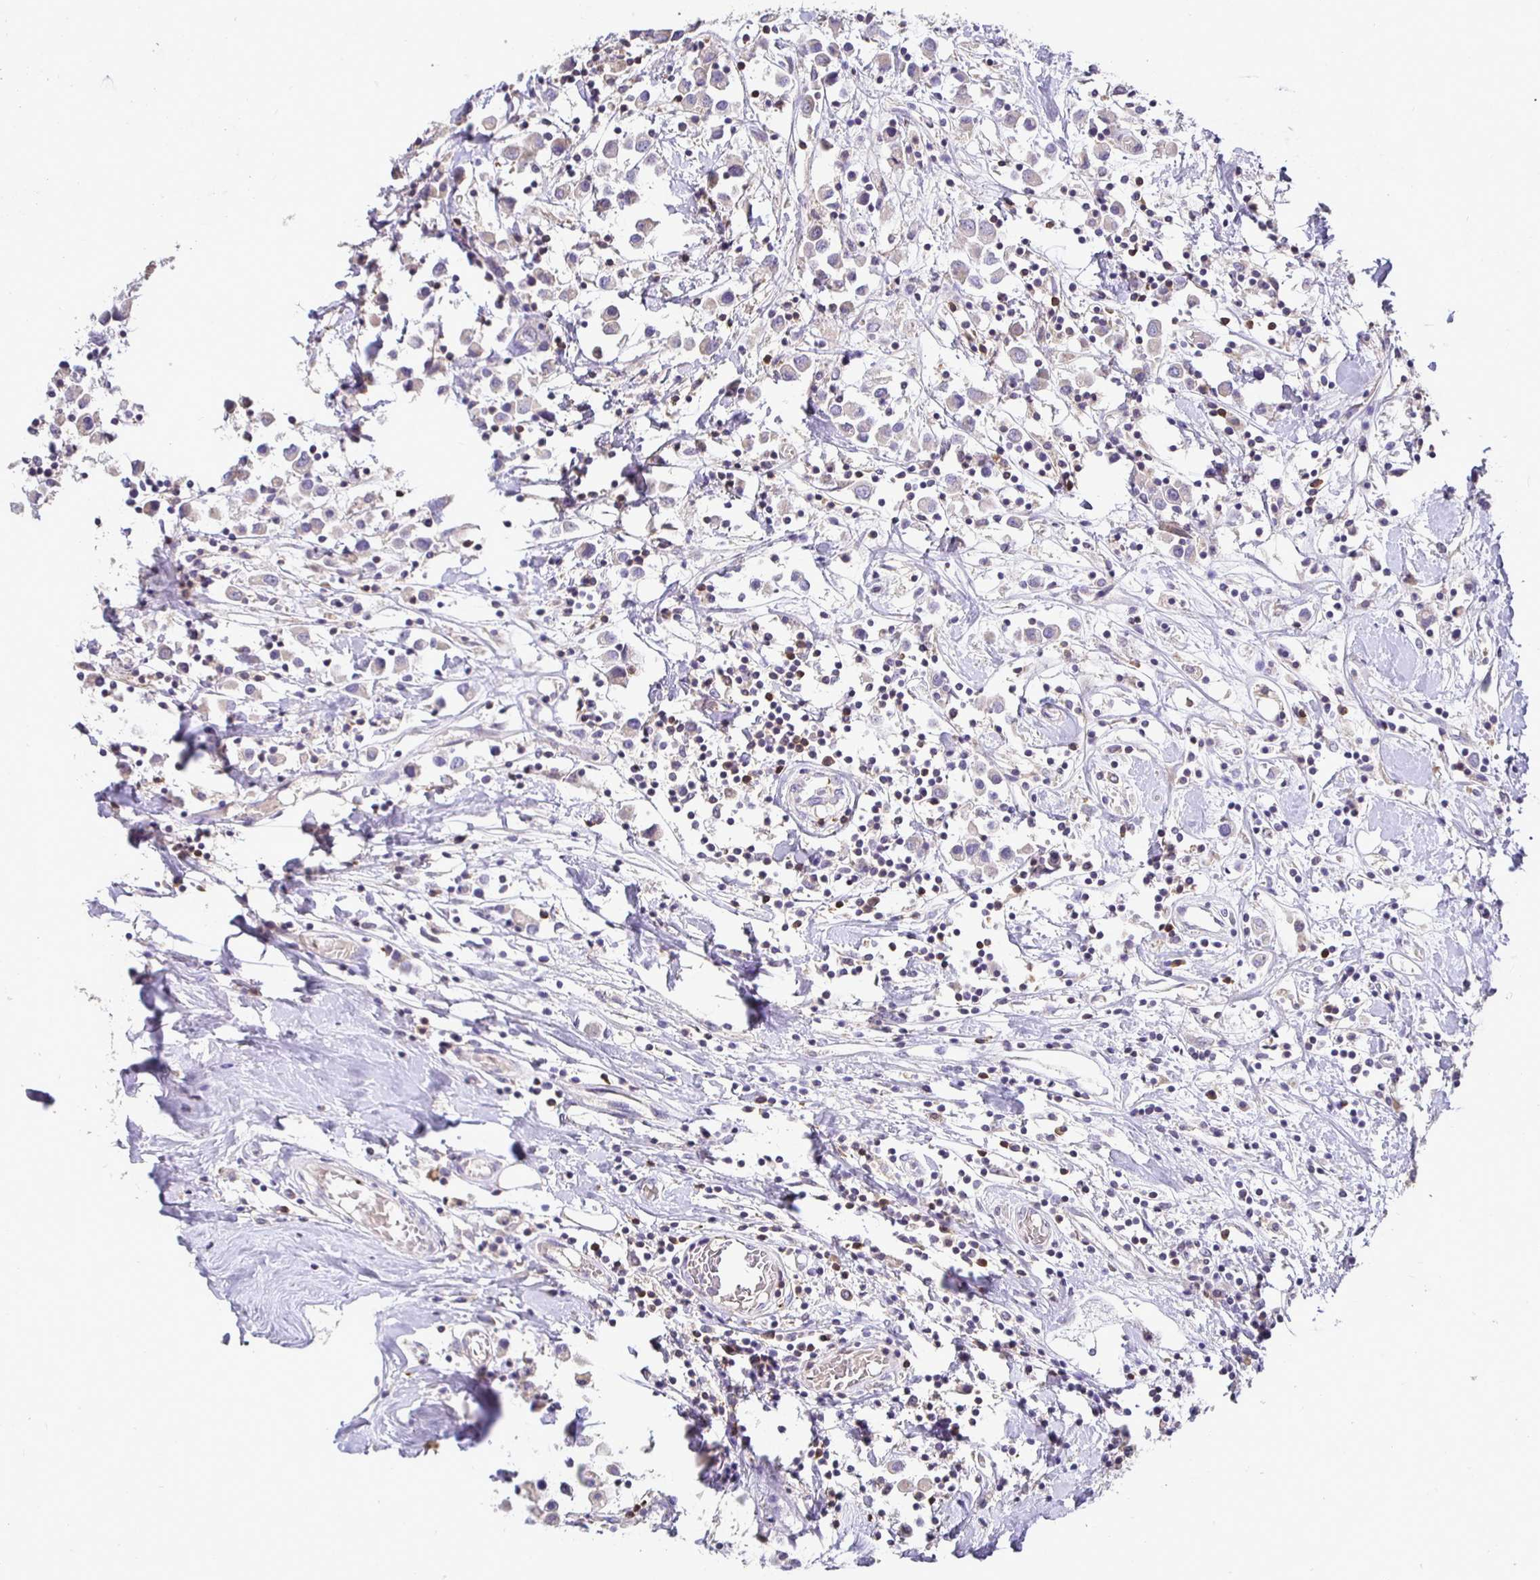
{"staining": {"intensity": "weak", "quantity": "25%-75%", "location": "cytoplasmic/membranous"}, "tissue": "breast cancer", "cell_type": "Tumor cells", "image_type": "cancer", "snomed": [{"axis": "morphology", "description": "Duct carcinoma"}, {"axis": "topography", "description": "Breast"}], "caption": "Immunohistochemical staining of human breast intraductal carcinoma exhibits weak cytoplasmic/membranous protein positivity in approximately 25%-75% of tumor cells.", "gene": "SHISA4", "patient": {"sex": "female", "age": 61}}